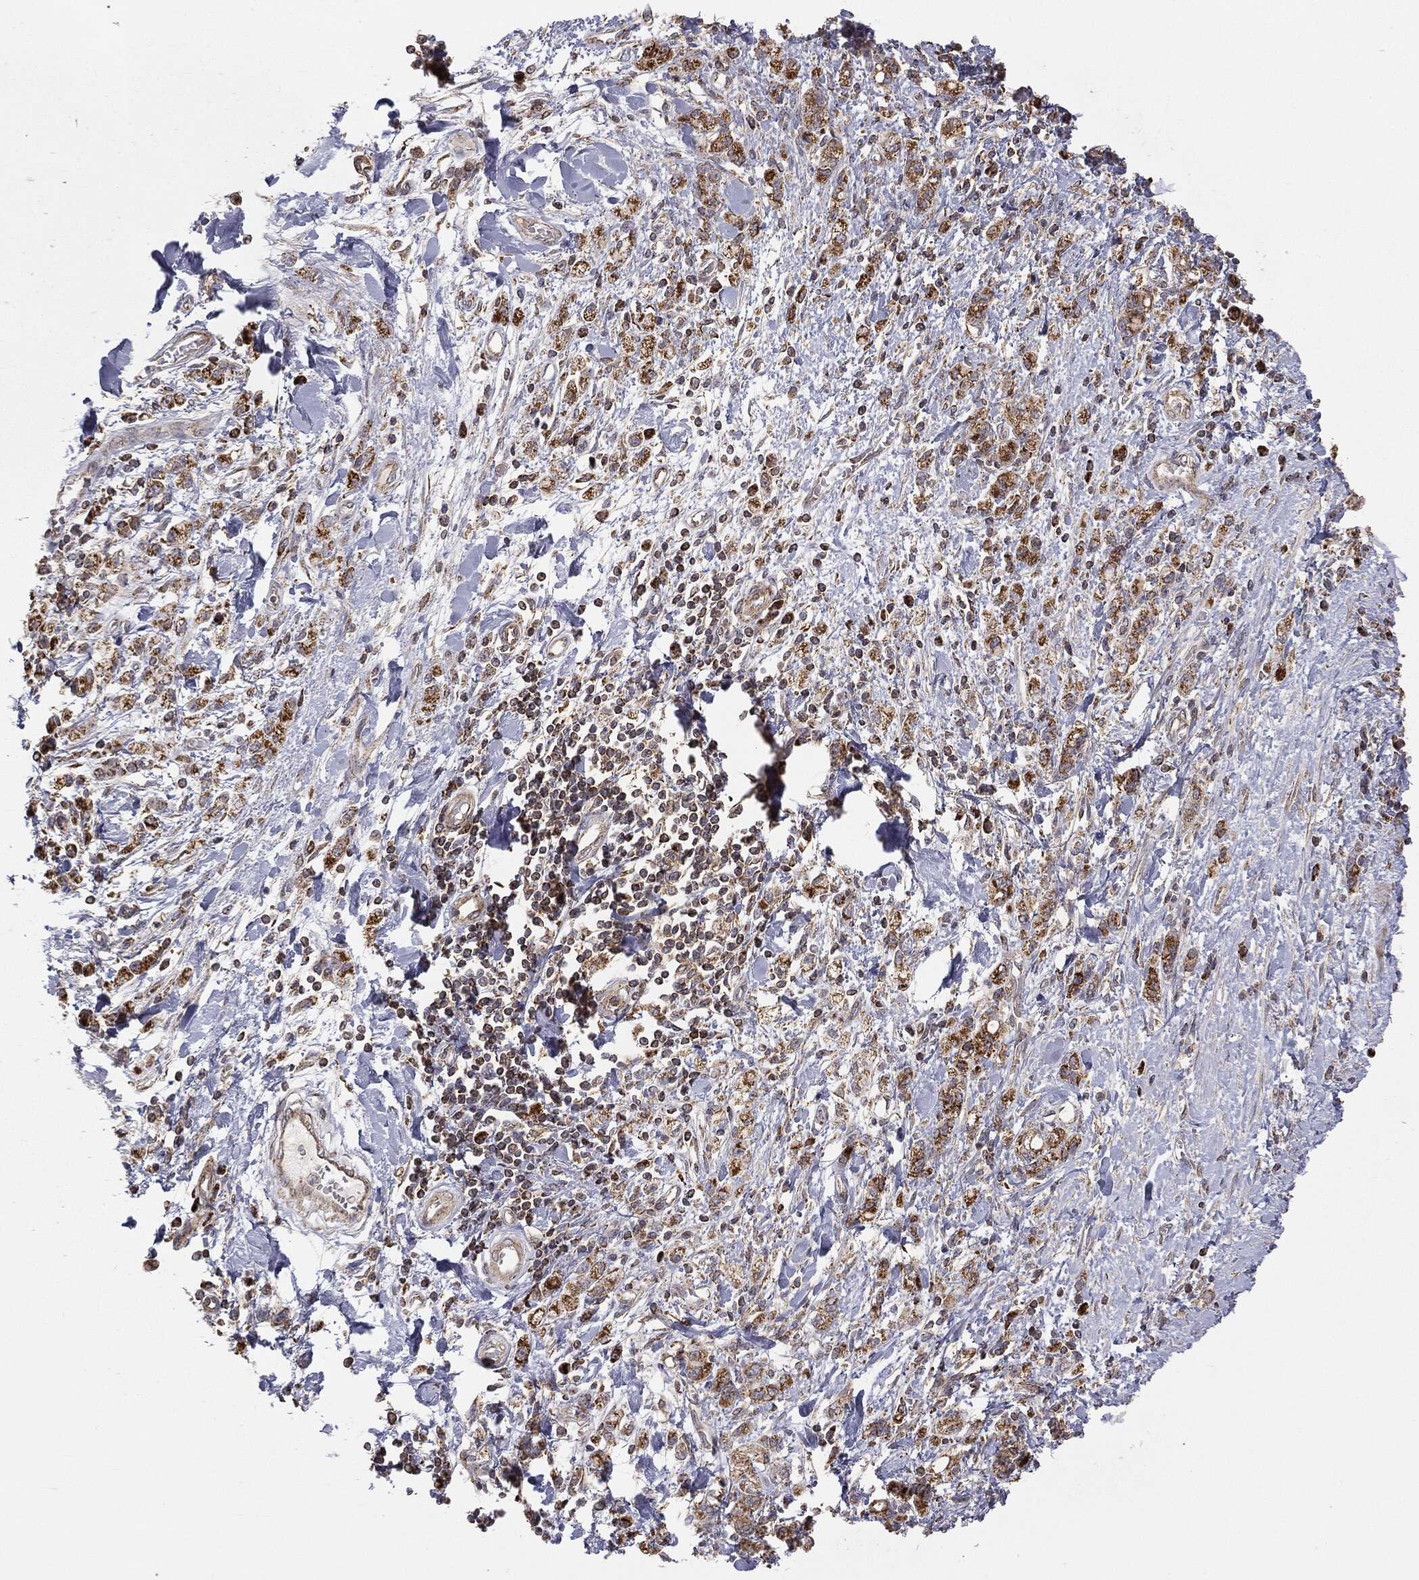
{"staining": {"intensity": "strong", "quantity": ">75%", "location": "cytoplasmic/membranous"}, "tissue": "stomach cancer", "cell_type": "Tumor cells", "image_type": "cancer", "snomed": [{"axis": "morphology", "description": "Adenocarcinoma, NOS"}, {"axis": "topography", "description": "Stomach"}], "caption": "Stomach adenocarcinoma was stained to show a protein in brown. There is high levels of strong cytoplasmic/membranous positivity in about >75% of tumor cells.", "gene": "MTOR", "patient": {"sex": "male", "age": 77}}